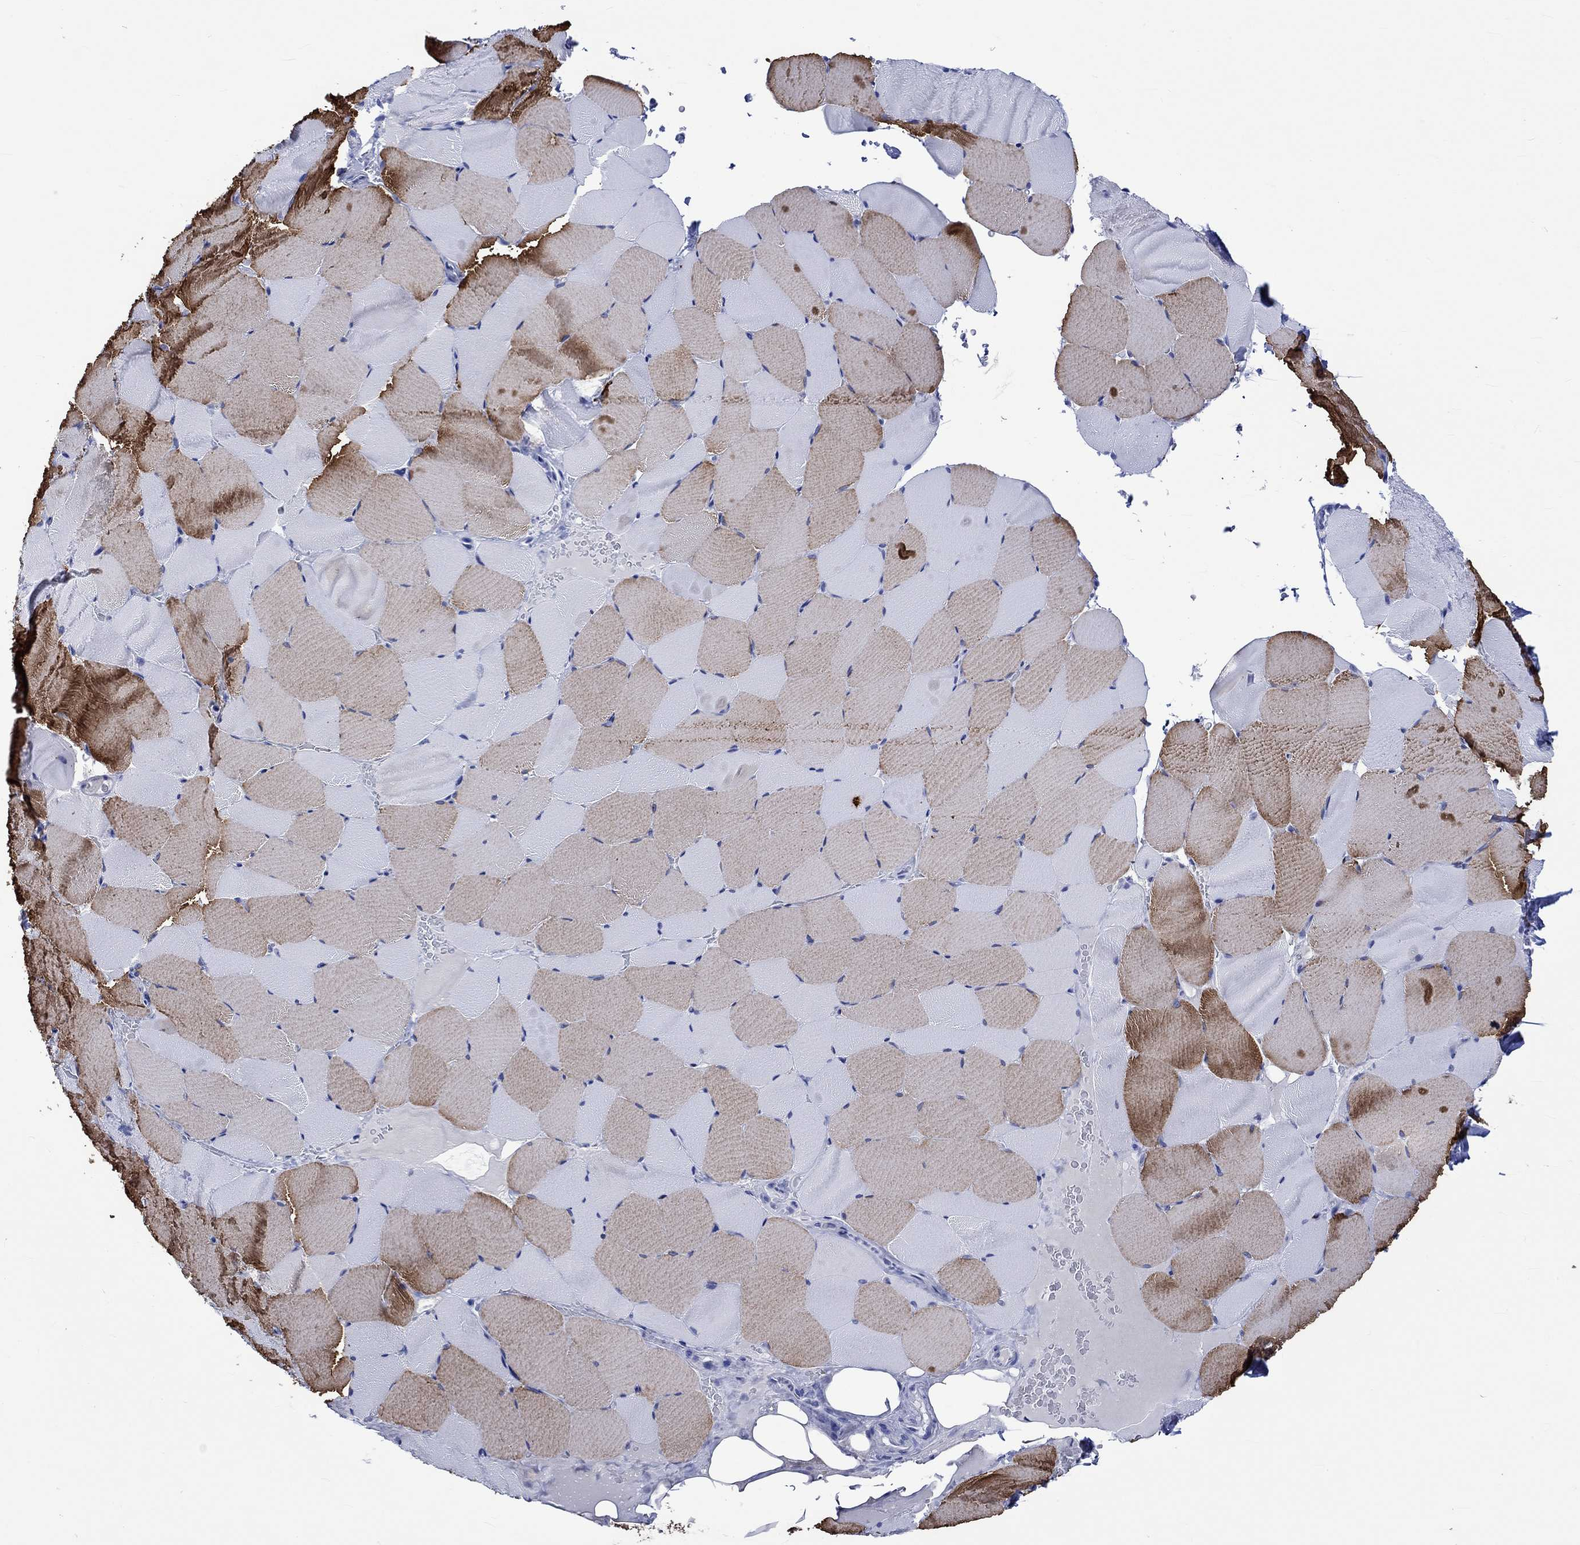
{"staining": {"intensity": "strong", "quantity": "<25%", "location": "cytoplasmic/membranous"}, "tissue": "skeletal muscle", "cell_type": "Myocytes", "image_type": "normal", "snomed": [{"axis": "morphology", "description": "Normal tissue, NOS"}, {"axis": "topography", "description": "Skeletal muscle"}], "caption": "Skeletal muscle stained with IHC demonstrates strong cytoplasmic/membranous expression in approximately <25% of myocytes.", "gene": "KLHL33", "patient": {"sex": "female", "age": 37}}